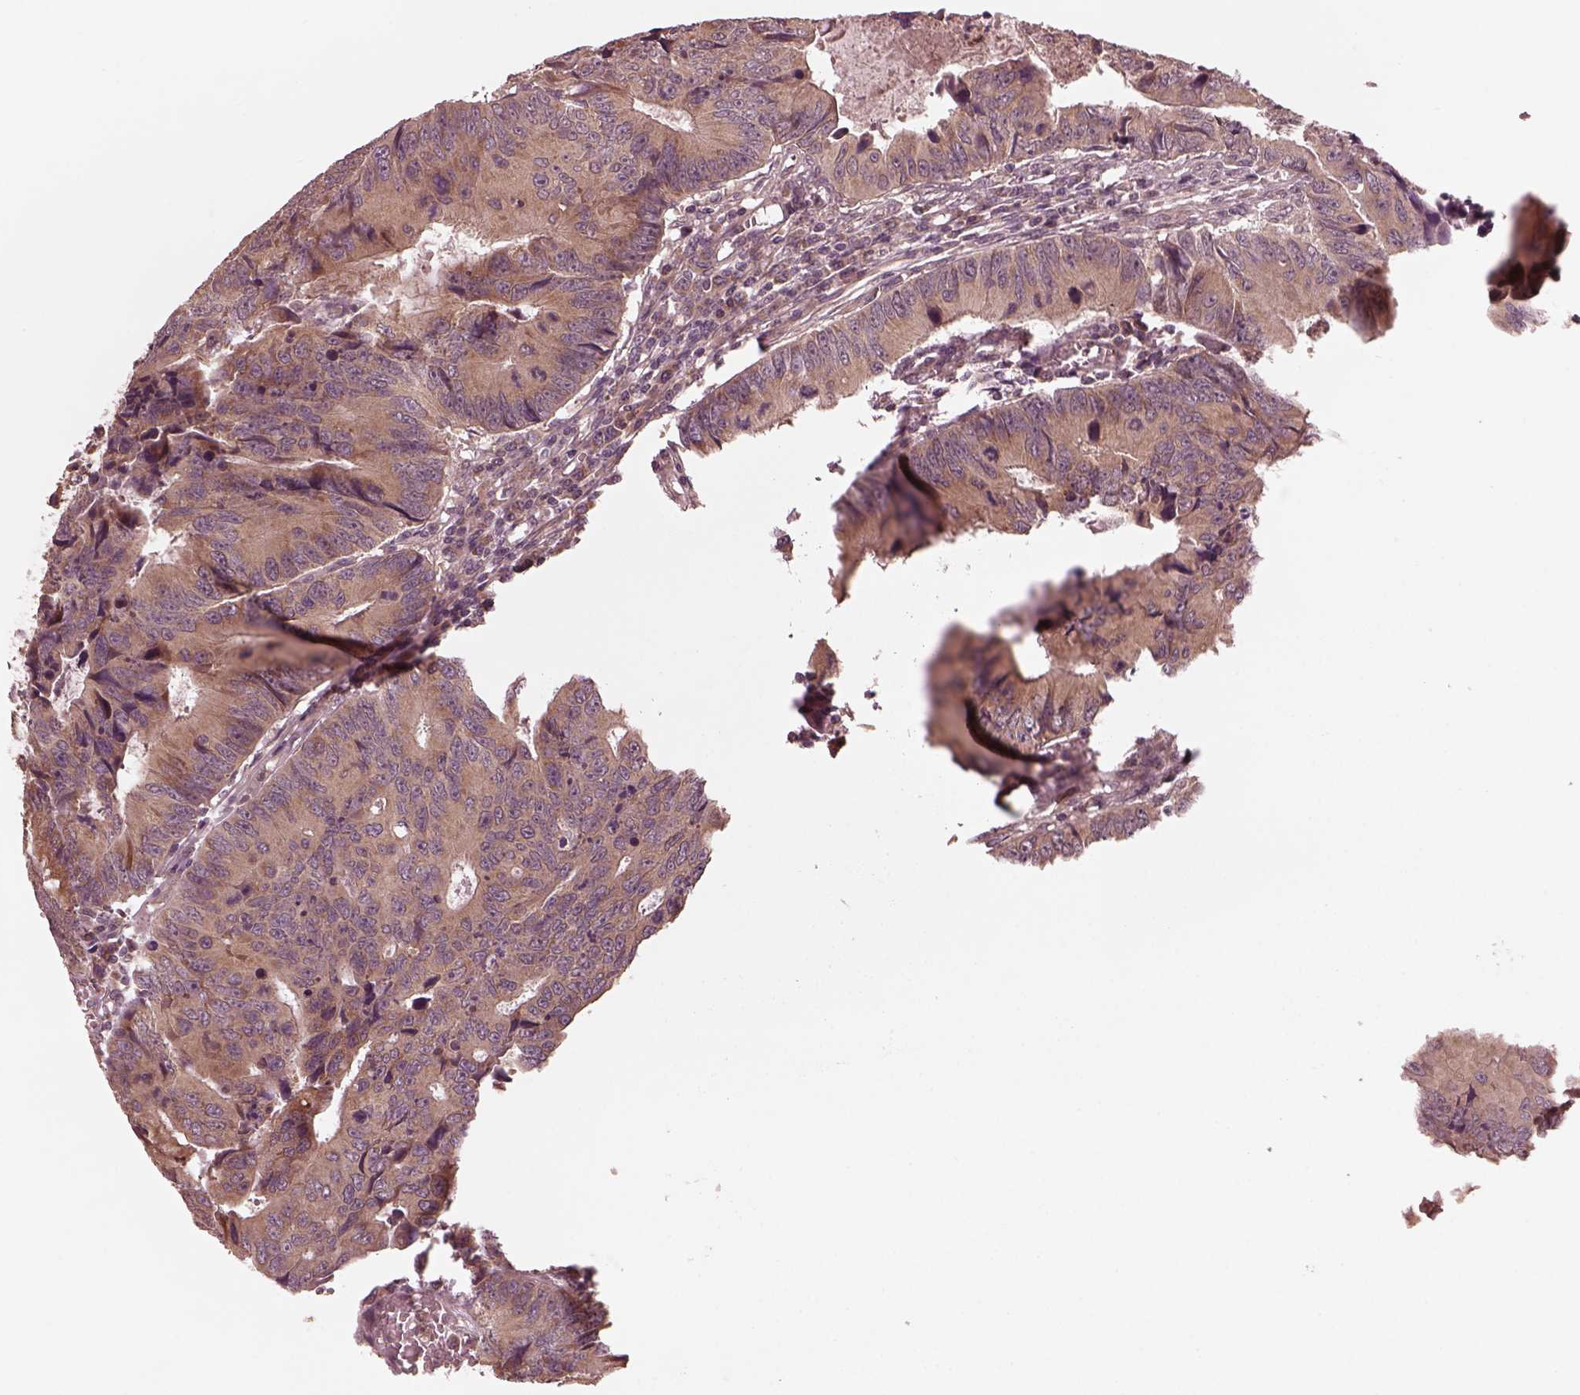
{"staining": {"intensity": "weak", "quantity": "25%-75%", "location": "cytoplasmic/membranous"}, "tissue": "colorectal cancer", "cell_type": "Tumor cells", "image_type": "cancer", "snomed": [{"axis": "morphology", "description": "Adenocarcinoma, NOS"}, {"axis": "topography", "description": "Colon"}], "caption": "This photomicrograph exhibits adenocarcinoma (colorectal) stained with immunohistochemistry to label a protein in brown. The cytoplasmic/membranous of tumor cells show weak positivity for the protein. Nuclei are counter-stained blue.", "gene": "FAF2", "patient": {"sex": "female", "age": 87}}